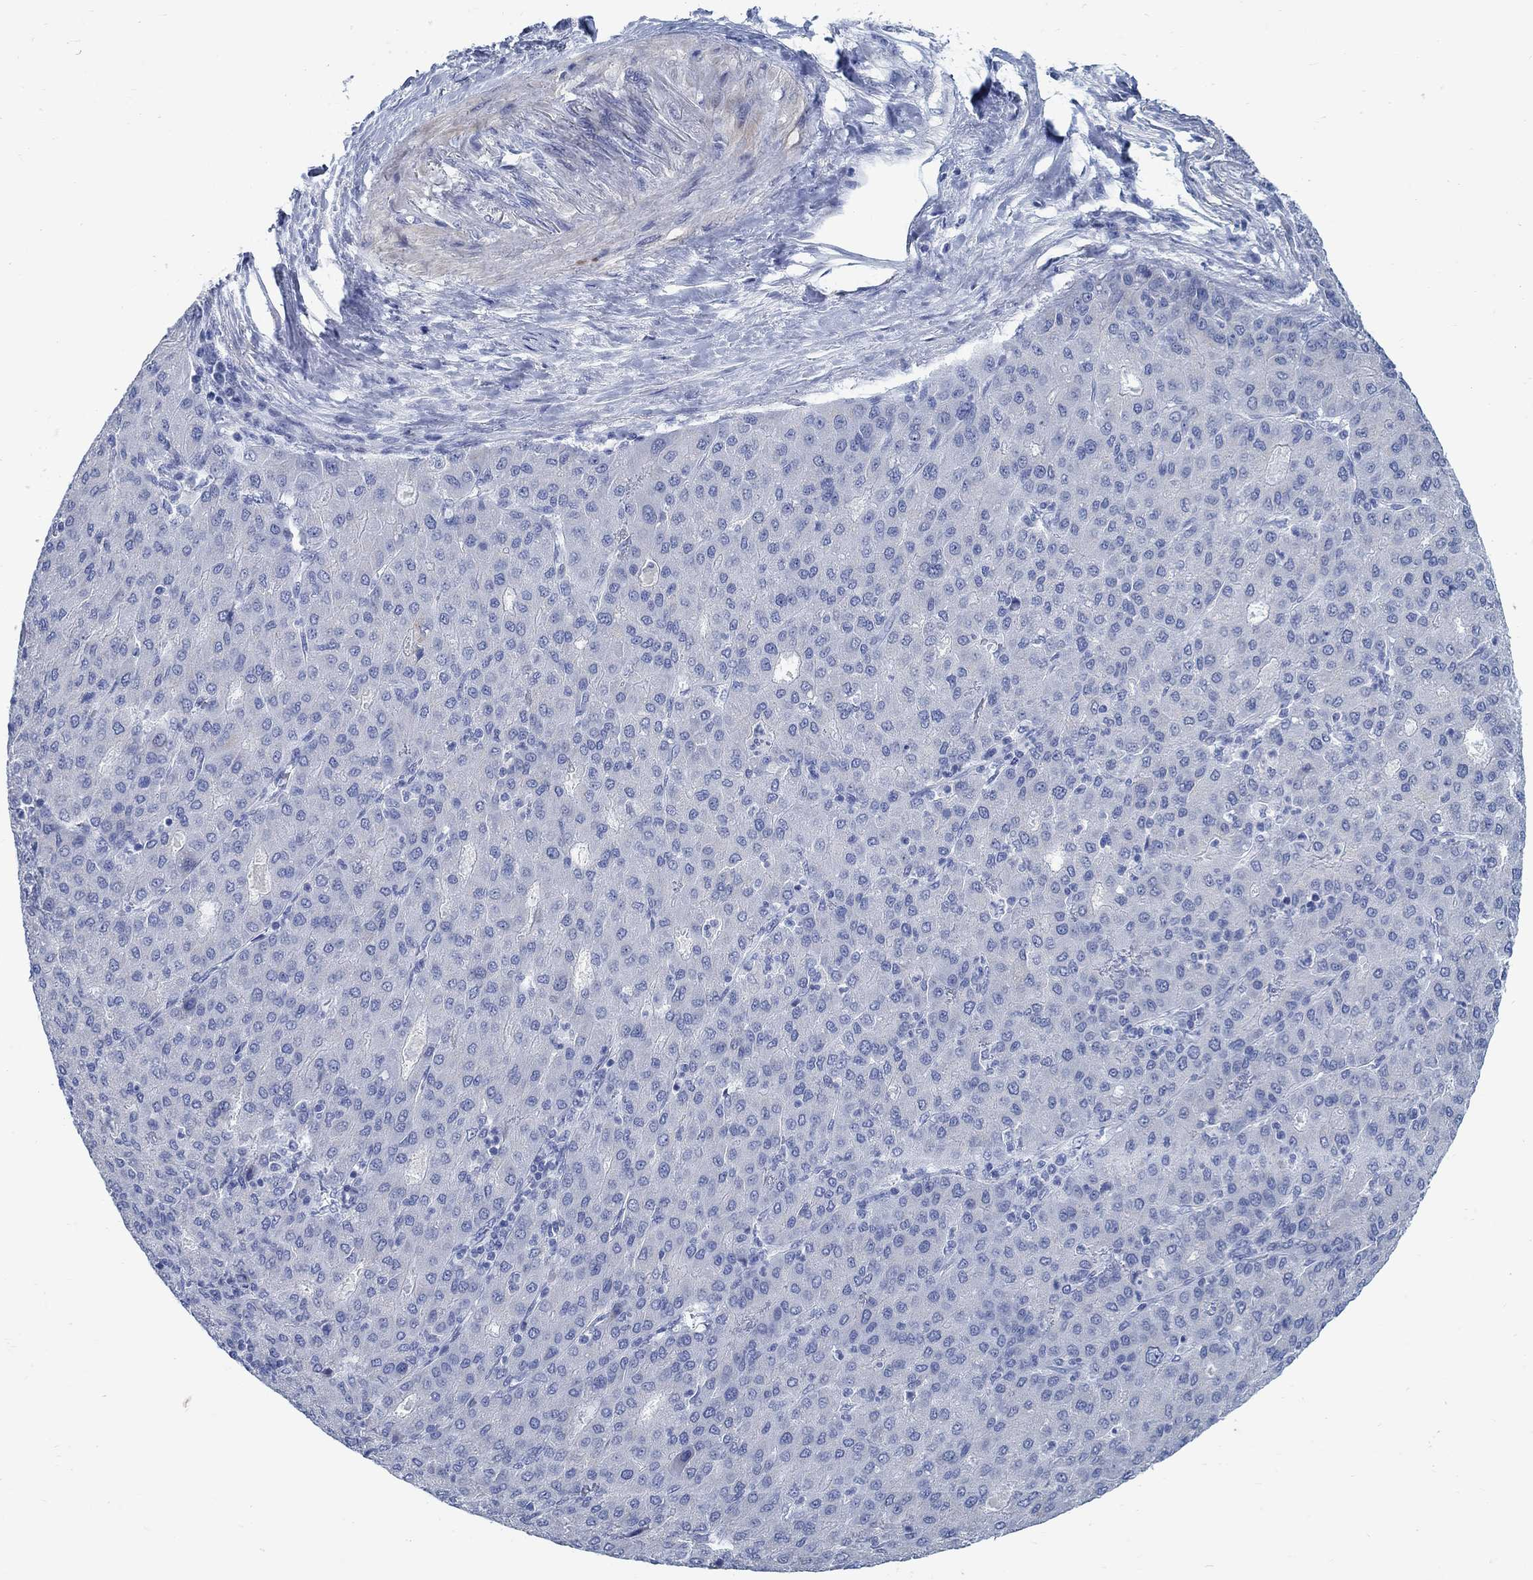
{"staining": {"intensity": "negative", "quantity": "none", "location": "none"}, "tissue": "liver cancer", "cell_type": "Tumor cells", "image_type": "cancer", "snomed": [{"axis": "morphology", "description": "Carcinoma, Hepatocellular, NOS"}, {"axis": "topography", "description": "Liver"}], "caption": "Tumor cells are negative for protein expression in human liver hepatocellular carcinoma. (IHC, brightfield microscopy, high magnification).", "gene": "RBM20", "patient": {"sex": "male", "age": 65}}